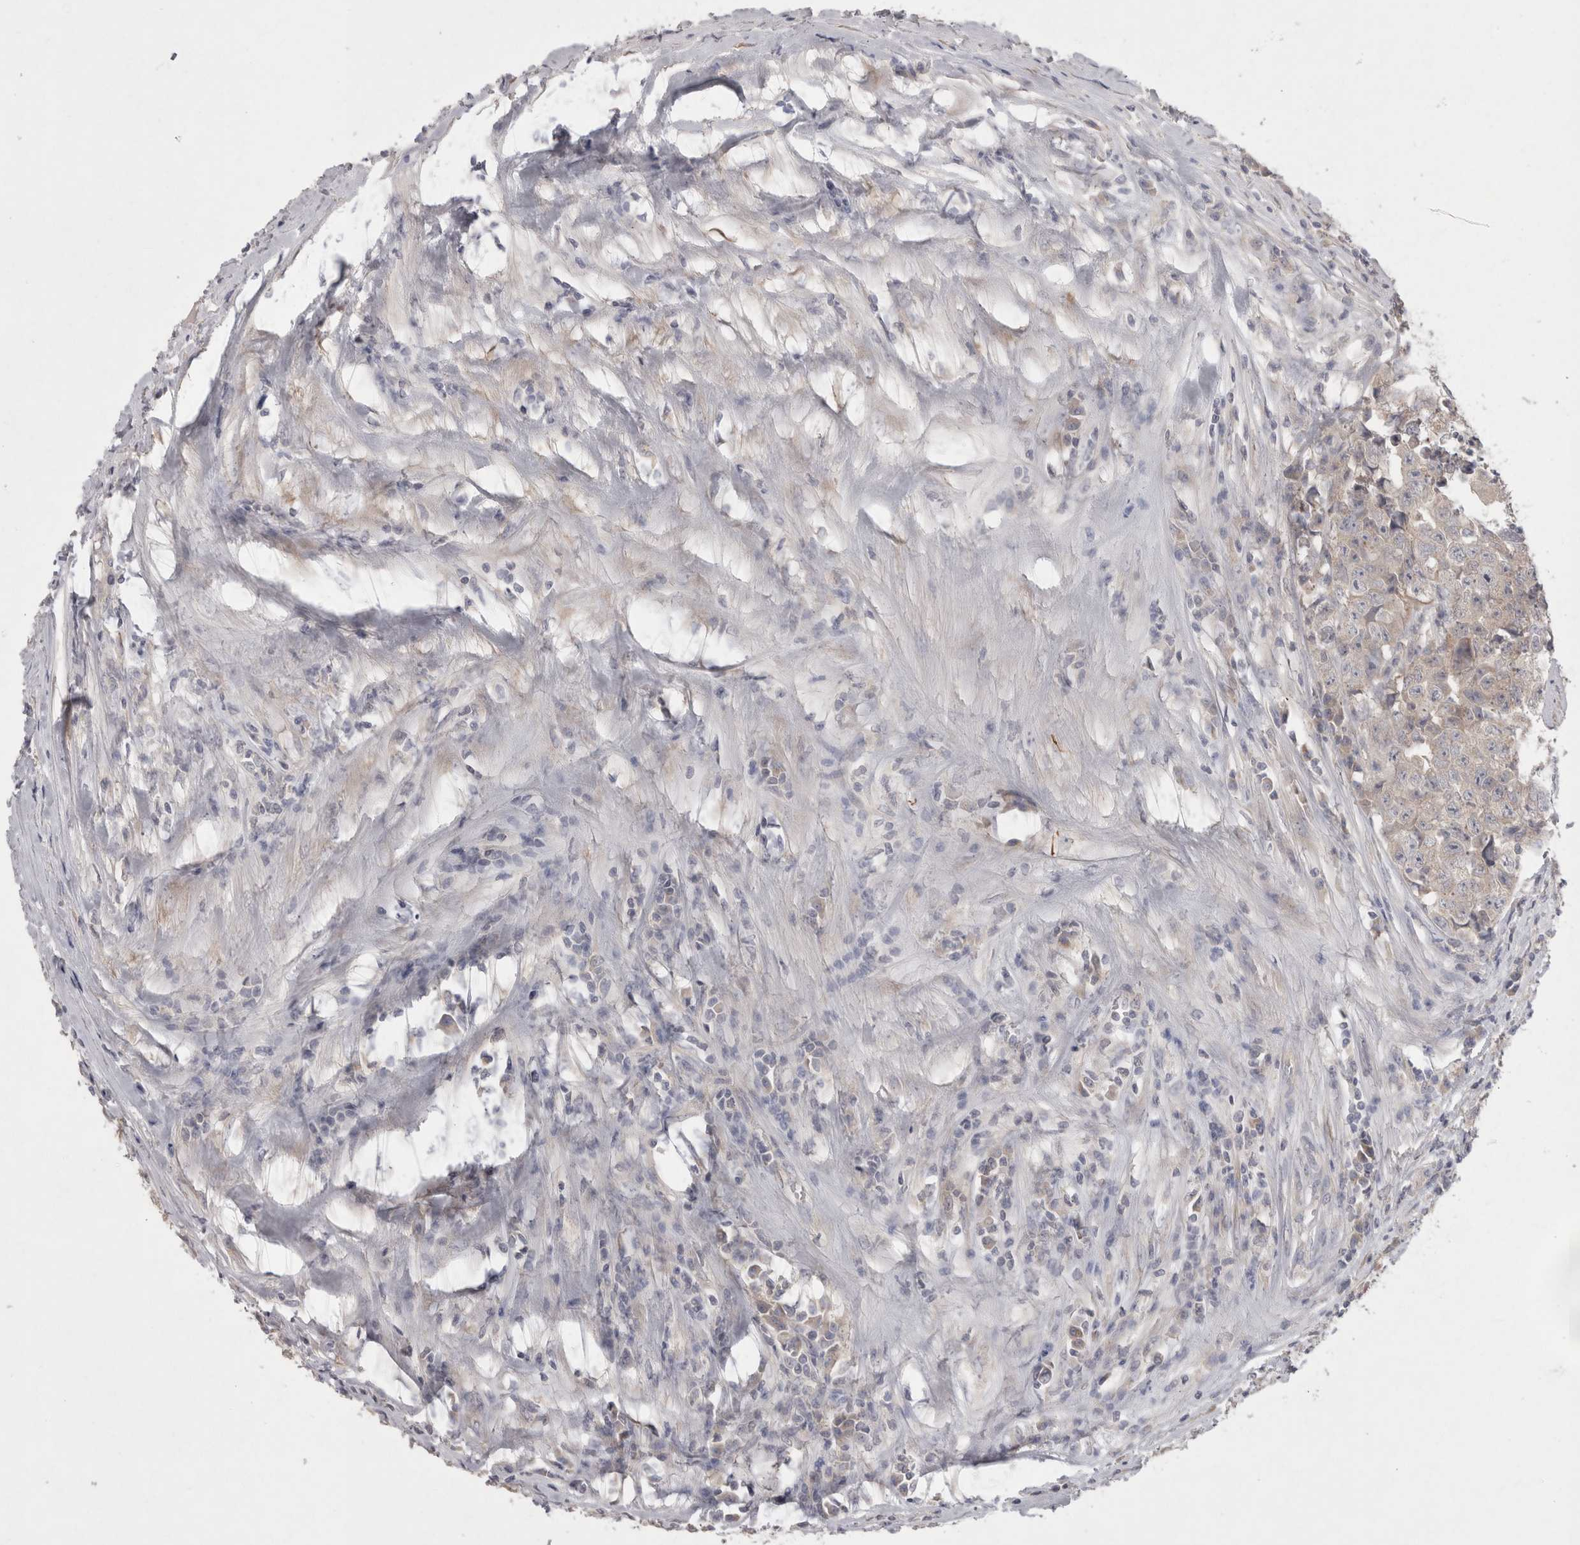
{"staining": {"intensity": "weak", "quantity": "<25%", "location": "cytoplasmic/membranous"}, "tissue": "testis cancer", "cell_type": "Tumor cells", "image_type": "cancer", "snomed": [{"axis": "morphology", "description": "Carcinoma, Embryonal, NOS"}, {"axis": "topography", "description": "Testis"}], "caption": "Human testis cancer (embryonal carcinoma) stained for a protein using IHC exhibits no expression in tumor cells.", "gene": "LRRC40", "patient": {"sex": "male", "age": 25}}